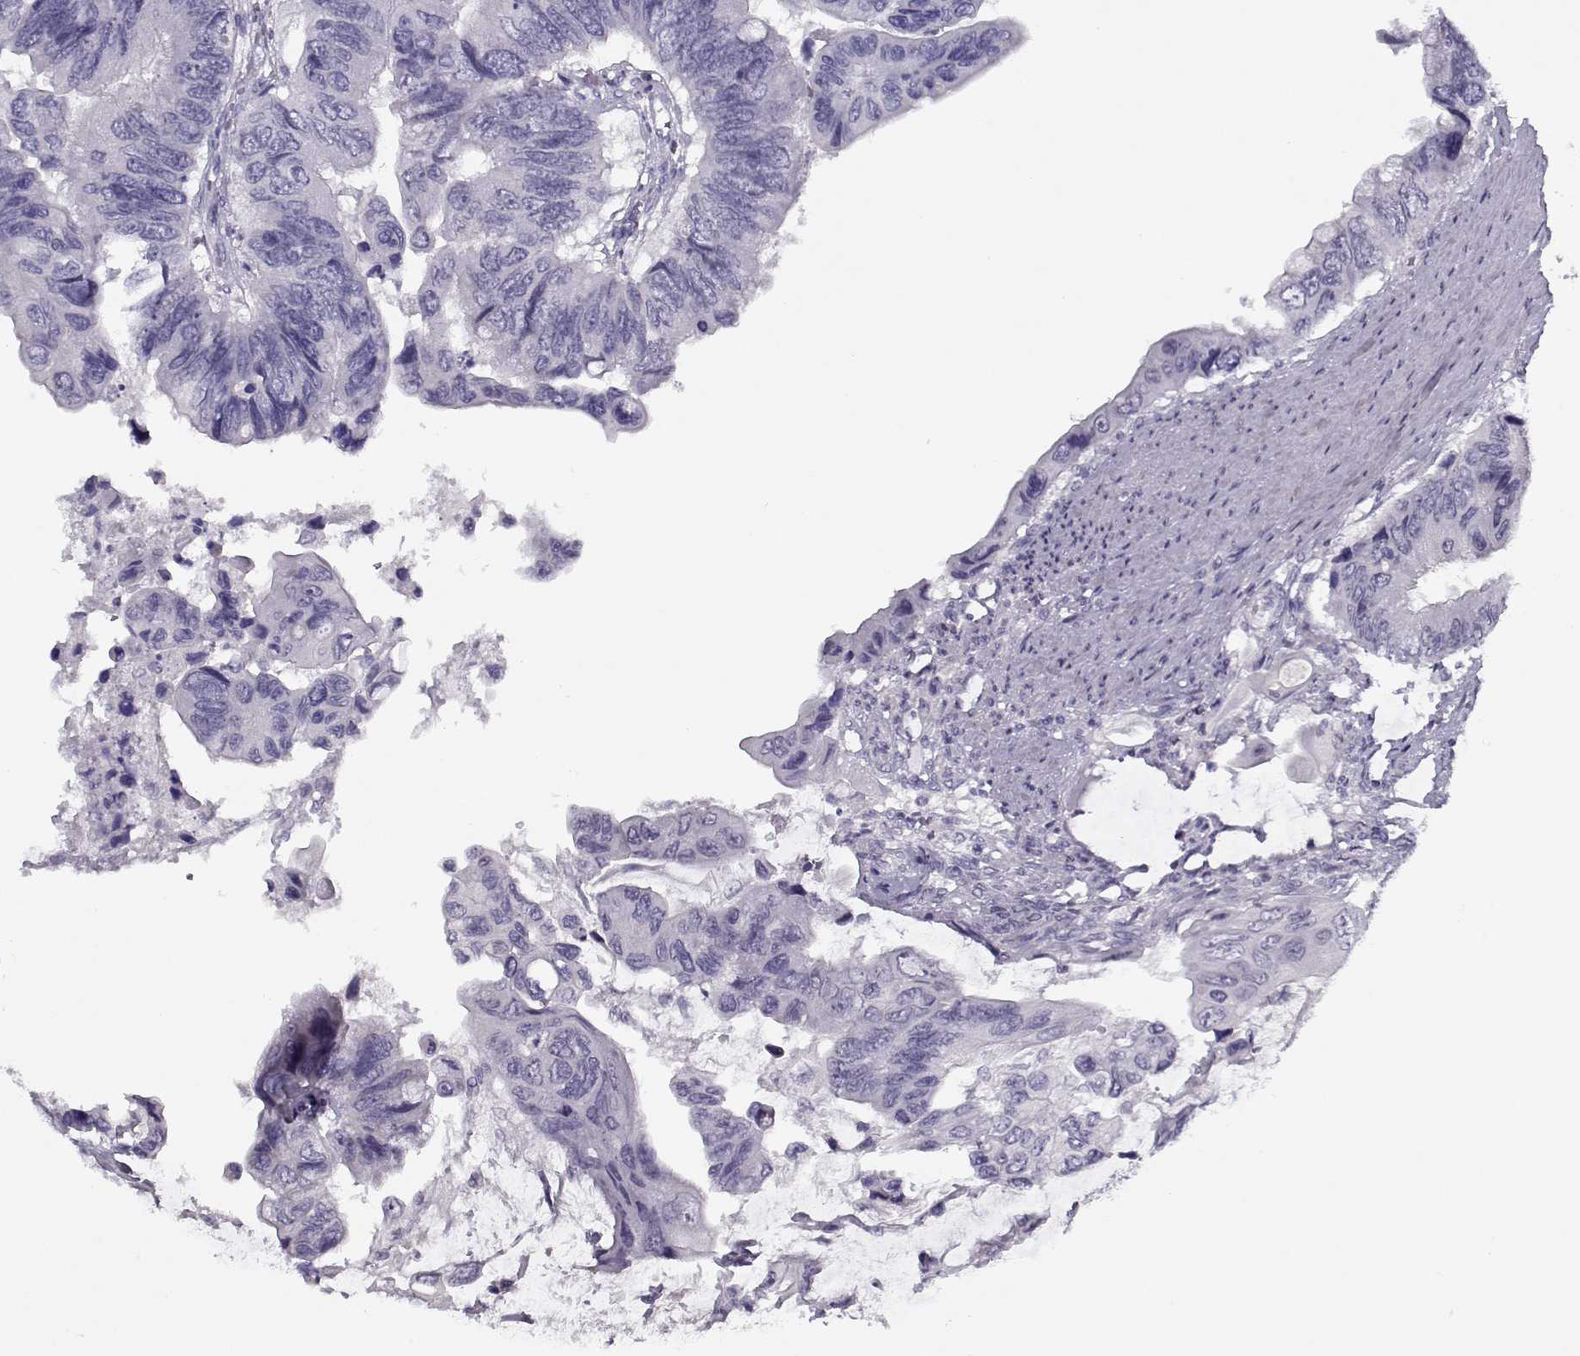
{"staining": {"intensity": "negative", "quantity": "none", "location": "none"}, "tissue": "colorectal cancer", "cell_type": "Tumor cells", "image_type": "cancer", "snomed": [{"axis": "morphology", "description": "Adenocarcinoma, NOS"}, {"axis": "topography", "description": "Rectum"}], "caption": "This is an immunohistochemistry photomicrograph of human colorectal adenocarcinoma. There is no staining in tumor cells.", "gene": "CIBAR1", "patient": {"sex": "male", "age": 63}}